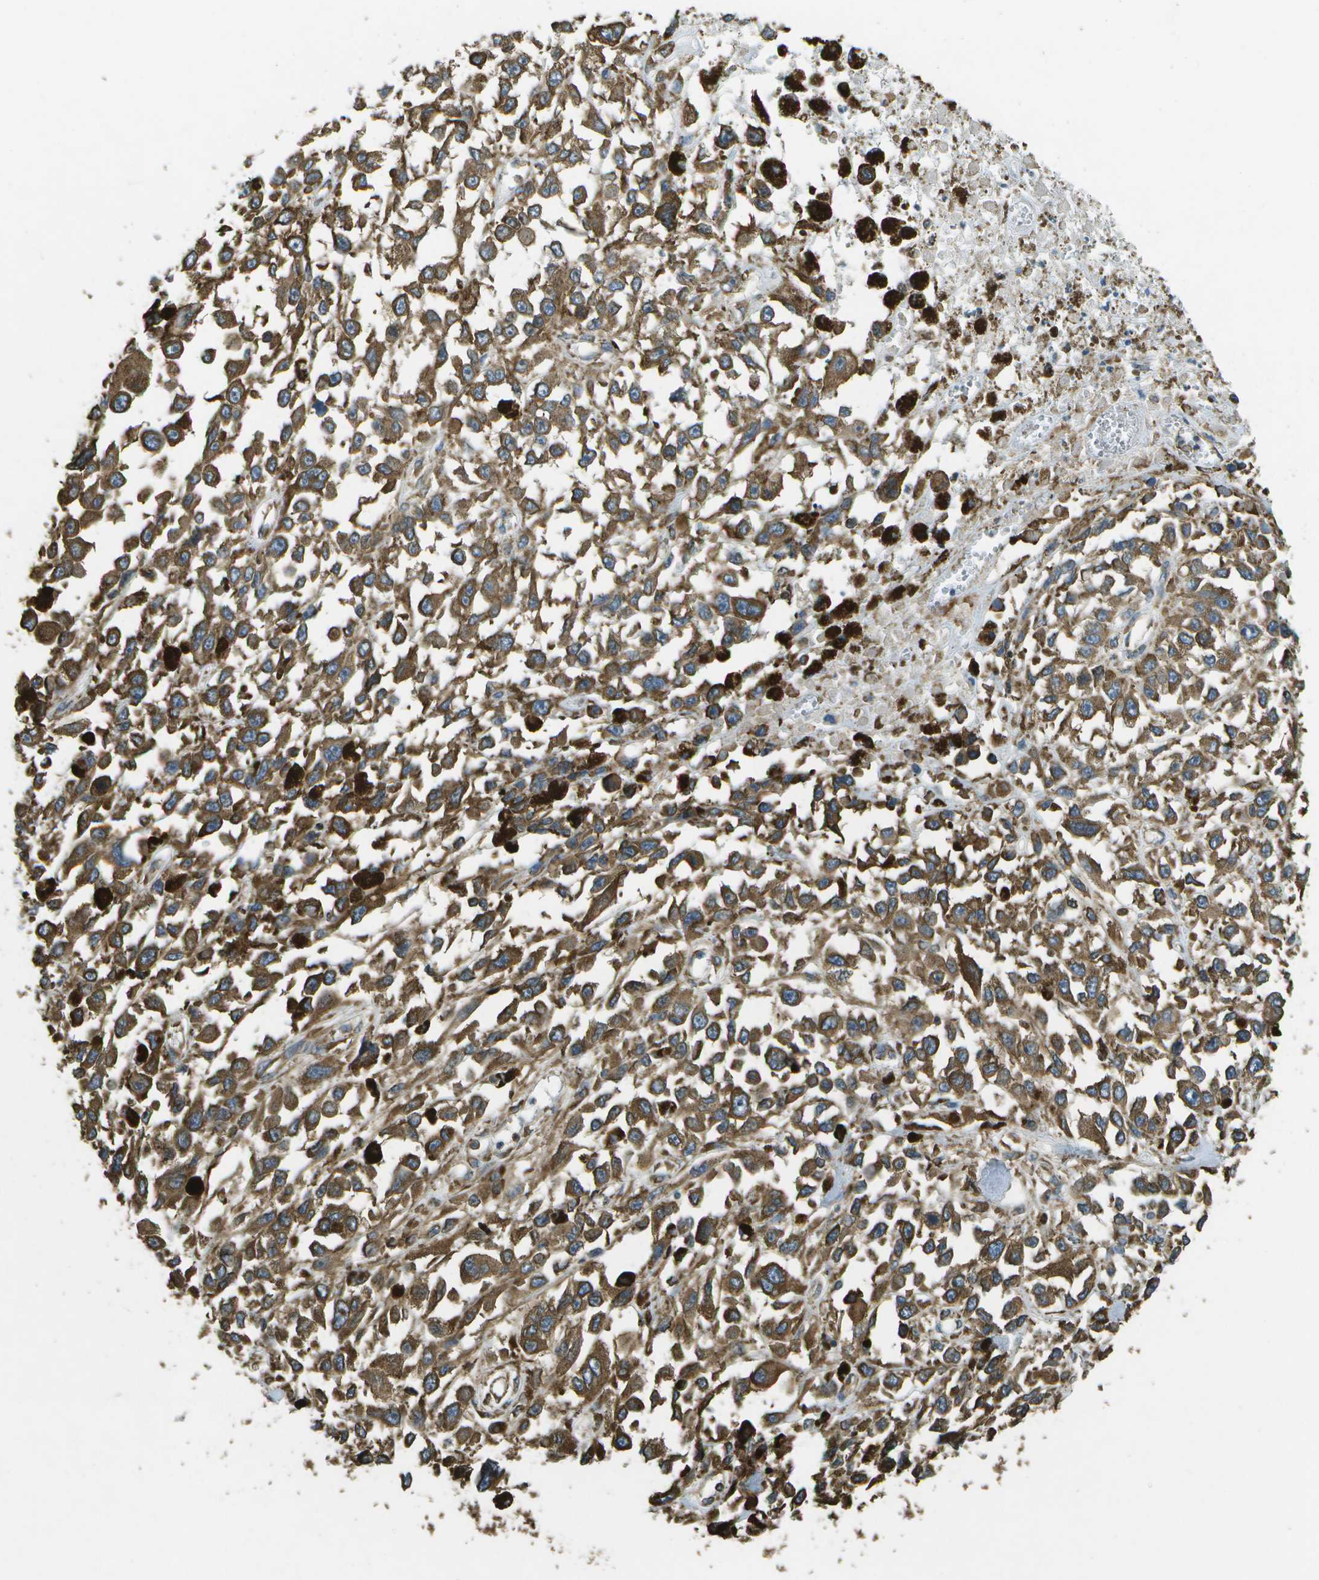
{"staining": {"intensity": "weak", "quantity": ">75%", "location": "cytoplasmic/membranous"}, "tissue": "melanoma", "cell_type": "Tumor cells", "image_type": "cancer", "snomed": [{"axis": "morphology", "description": "Malignant melanoma, Metastatic site"}, {"axis": "topography", "description": "Lymph node"}], "caption": "Protein staining displays weak cytoplasmic/membranous expression in approximately >75% of tumor cells in malignant melanoma (metastatic site).", "gene": "PDIA4", "patient": {"sex": "male", "age": 59}}